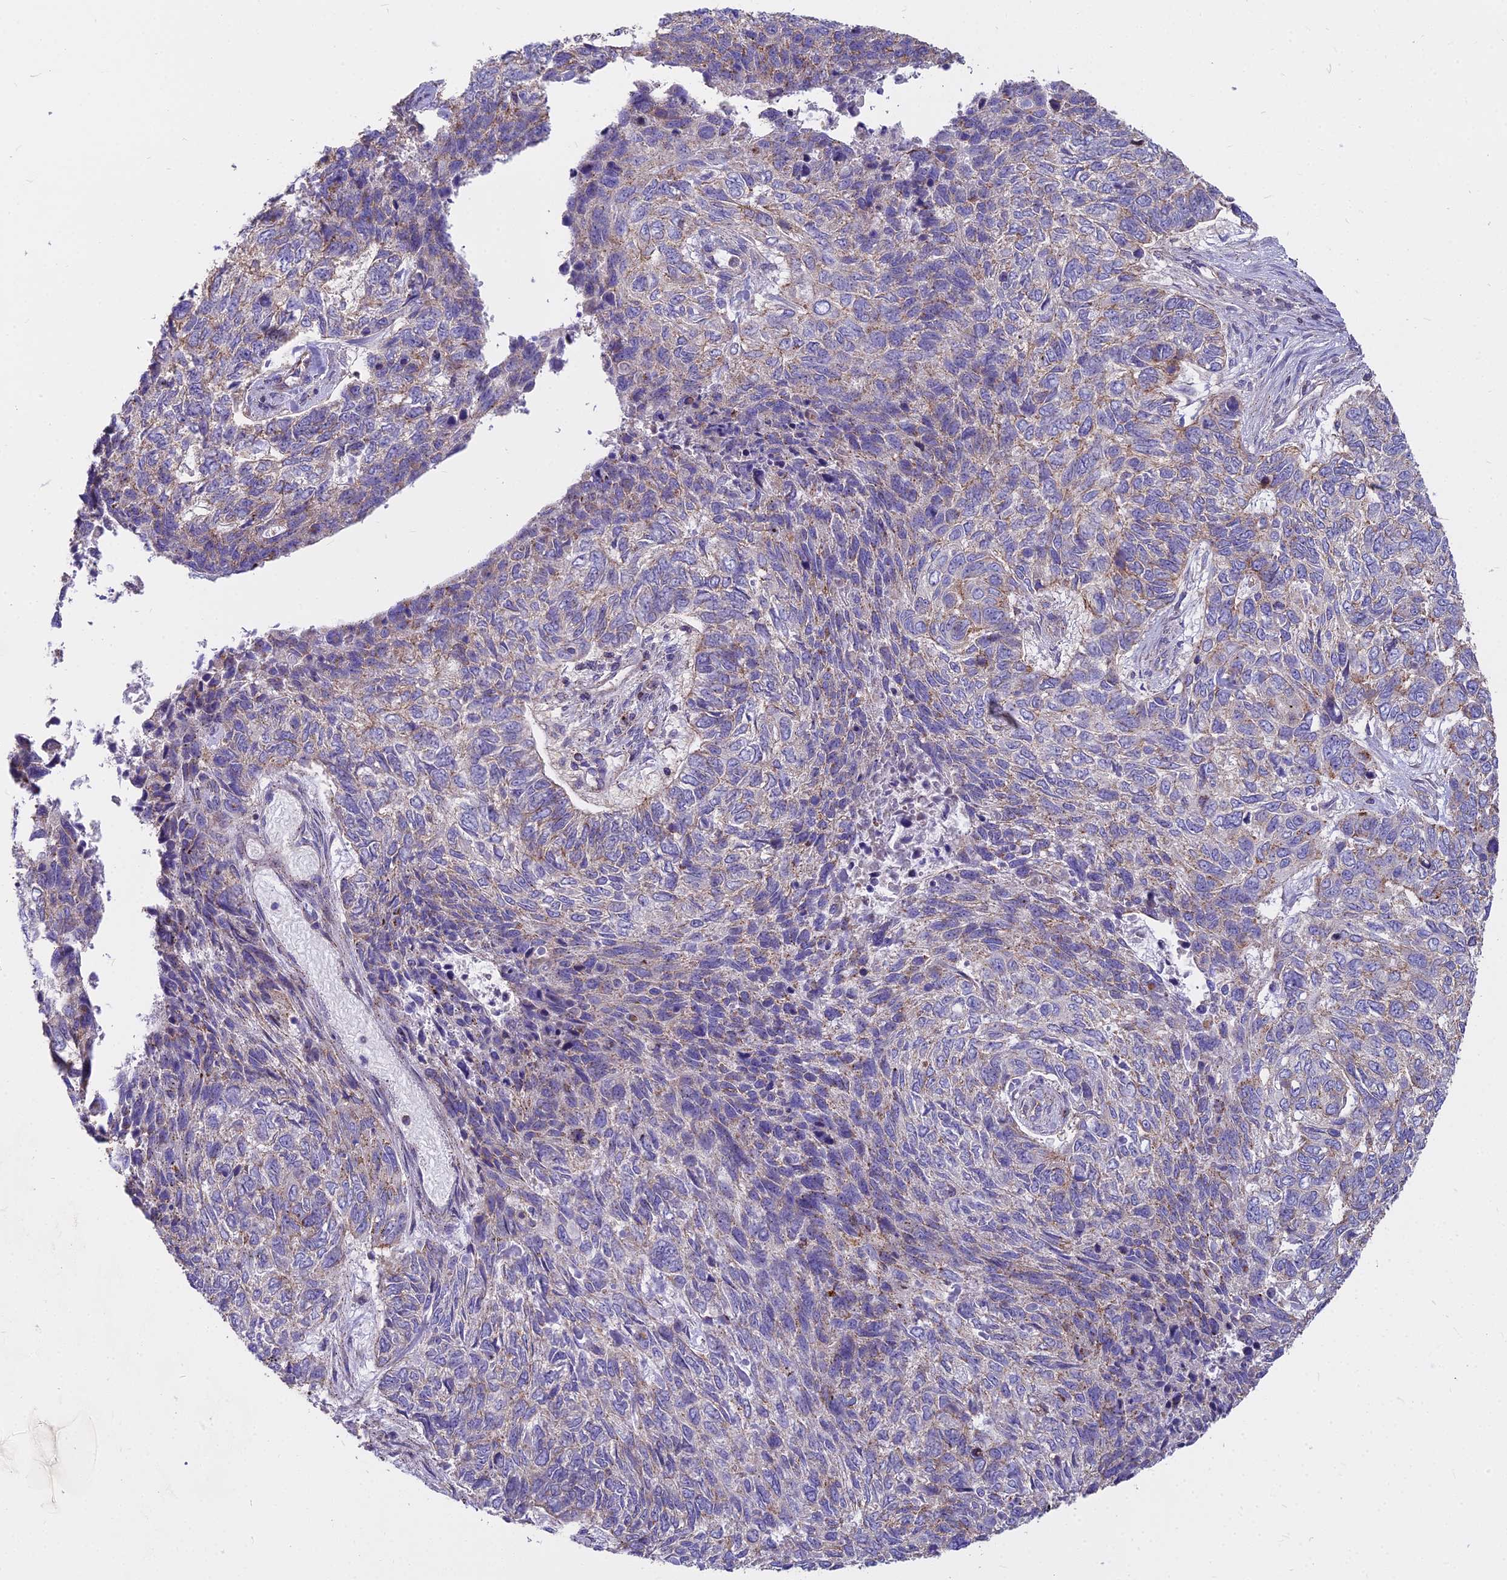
{"staining": {"intensity": "moderate", "quantity": "<25%", "location": "cytoplasmic/membranous"}, "tissue": "skin cancer", "cell_type": "Tumor cells", "image_type": "cancer", "snomed": [{"axis": "morphology", "description": "Basal cell carcinoma"}, {"axis": "topography", "description": "Skin"}], "caption": "This is a micrograph of immunohistochemistry (IHC) staining of skin cancer, which shows moderate expression in the cytoplasmic/membranous of tumor cells.", "gene": "FRMPD1", "patient": {"sex": "female", "age": 65}}